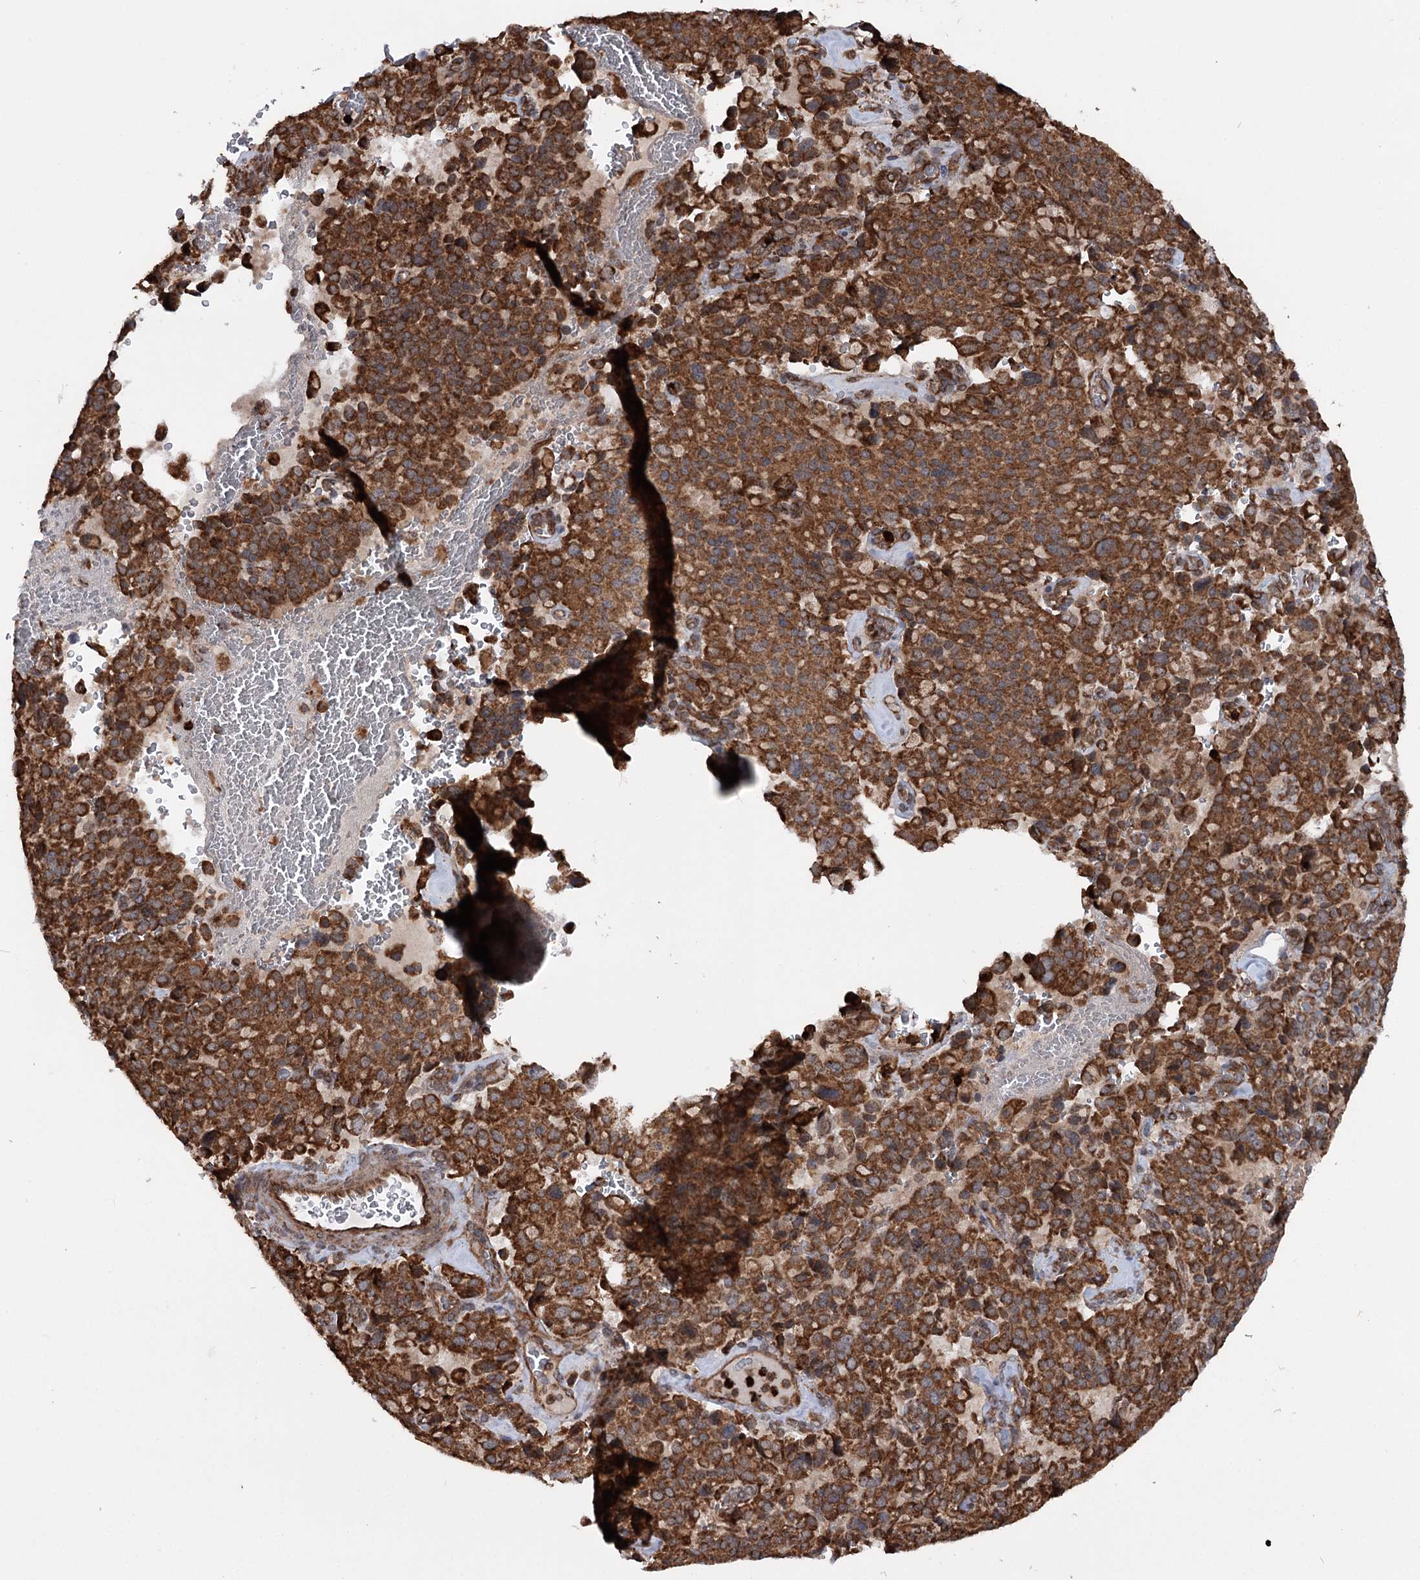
{"staining": {"intensity": "strong", "quantity": ">75%", "location": "cytoplasmic/membranous"}, "tissue": "pancreatic cancer", "cell_type": "Tumor cells", "image_type": "cancer", "snomed": [{"axis": "morphology", "description": "Adenocarcinoma, NOS"}, {"axis": "topography", "description": "Pancreas"}], "caption": "Immunohistochemical staining of human pancreatic cancer (adenocarcinoma) shows high levels of strong cytoplasmic/membranous expression in about >75% of tumor cells.", "gene": "FGFR1OP2", "patient": {"sex": "male", "age": 65}}